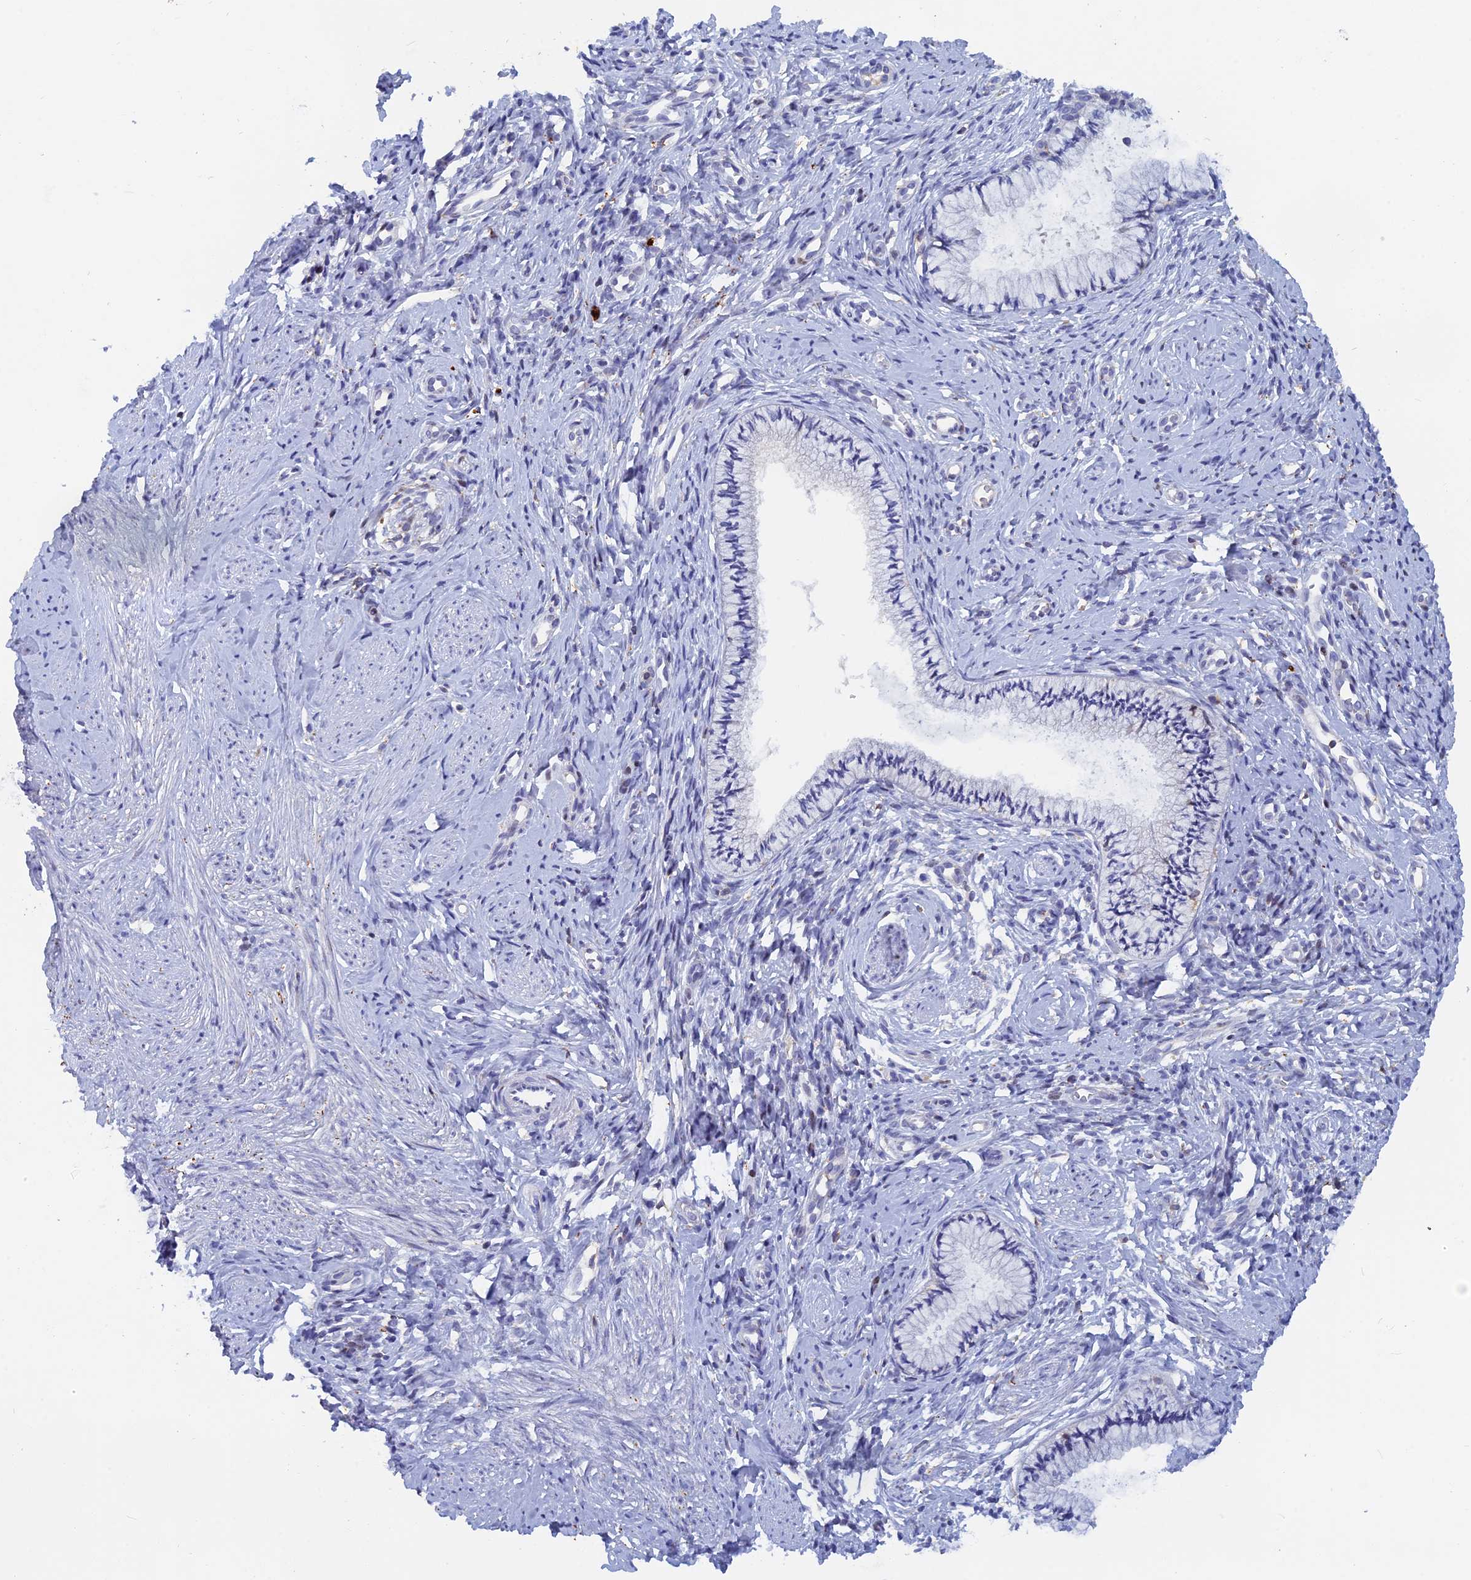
{"staining": {"intensity": "negative", "quantity": "none", "location": "none"}, "tissue": "cervix", "cell_type": "Glandular cells", "image_type": "normal", "snomed": [{"axis": "morphology", "description": "Normal tissue, NOS"}, {"axis": "topography", "description": "Cervix"}], "caption": "Histopathology image shows no significant protein expression in glandular cells of benign cervix.", "gene": "ACP7", "patient": {"sex": "female", "age": 57}}